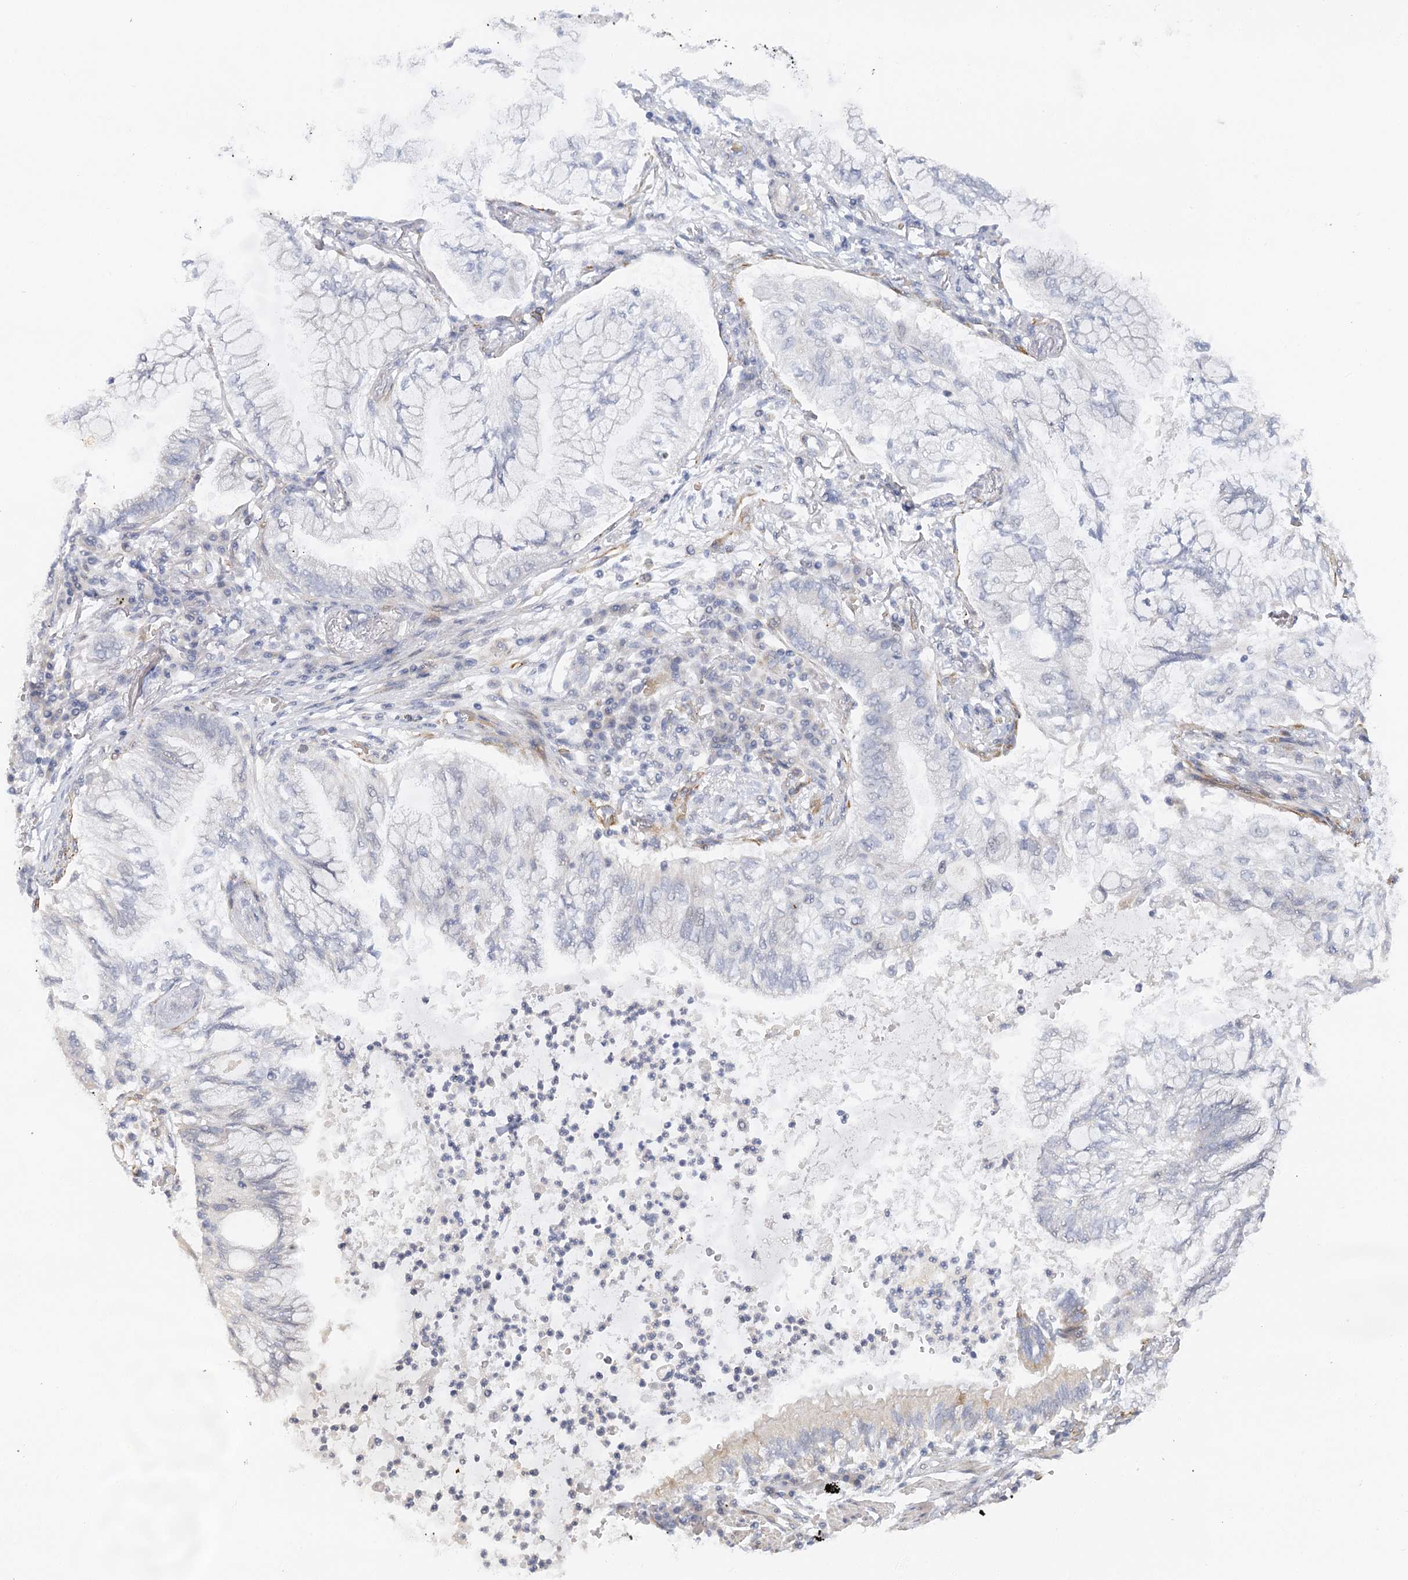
{"staining": {"intensity": "negative", "quantity": "none", "location": "none"}, "tissue": "lung cancer", "cell_type": "Tumor cells", "image_type": "cancer", "snomed": [{"axis": "morphology", "description": "Adenocarcinoma, NOS"}, {"axis": "topography", "description": "Lung"}], "caption": "A histopathology image of human lung adenocarcinoma is negative for staining in tumor cells.", "gene": "NELL2", "patient": {"sex": "female", "age": 70}}